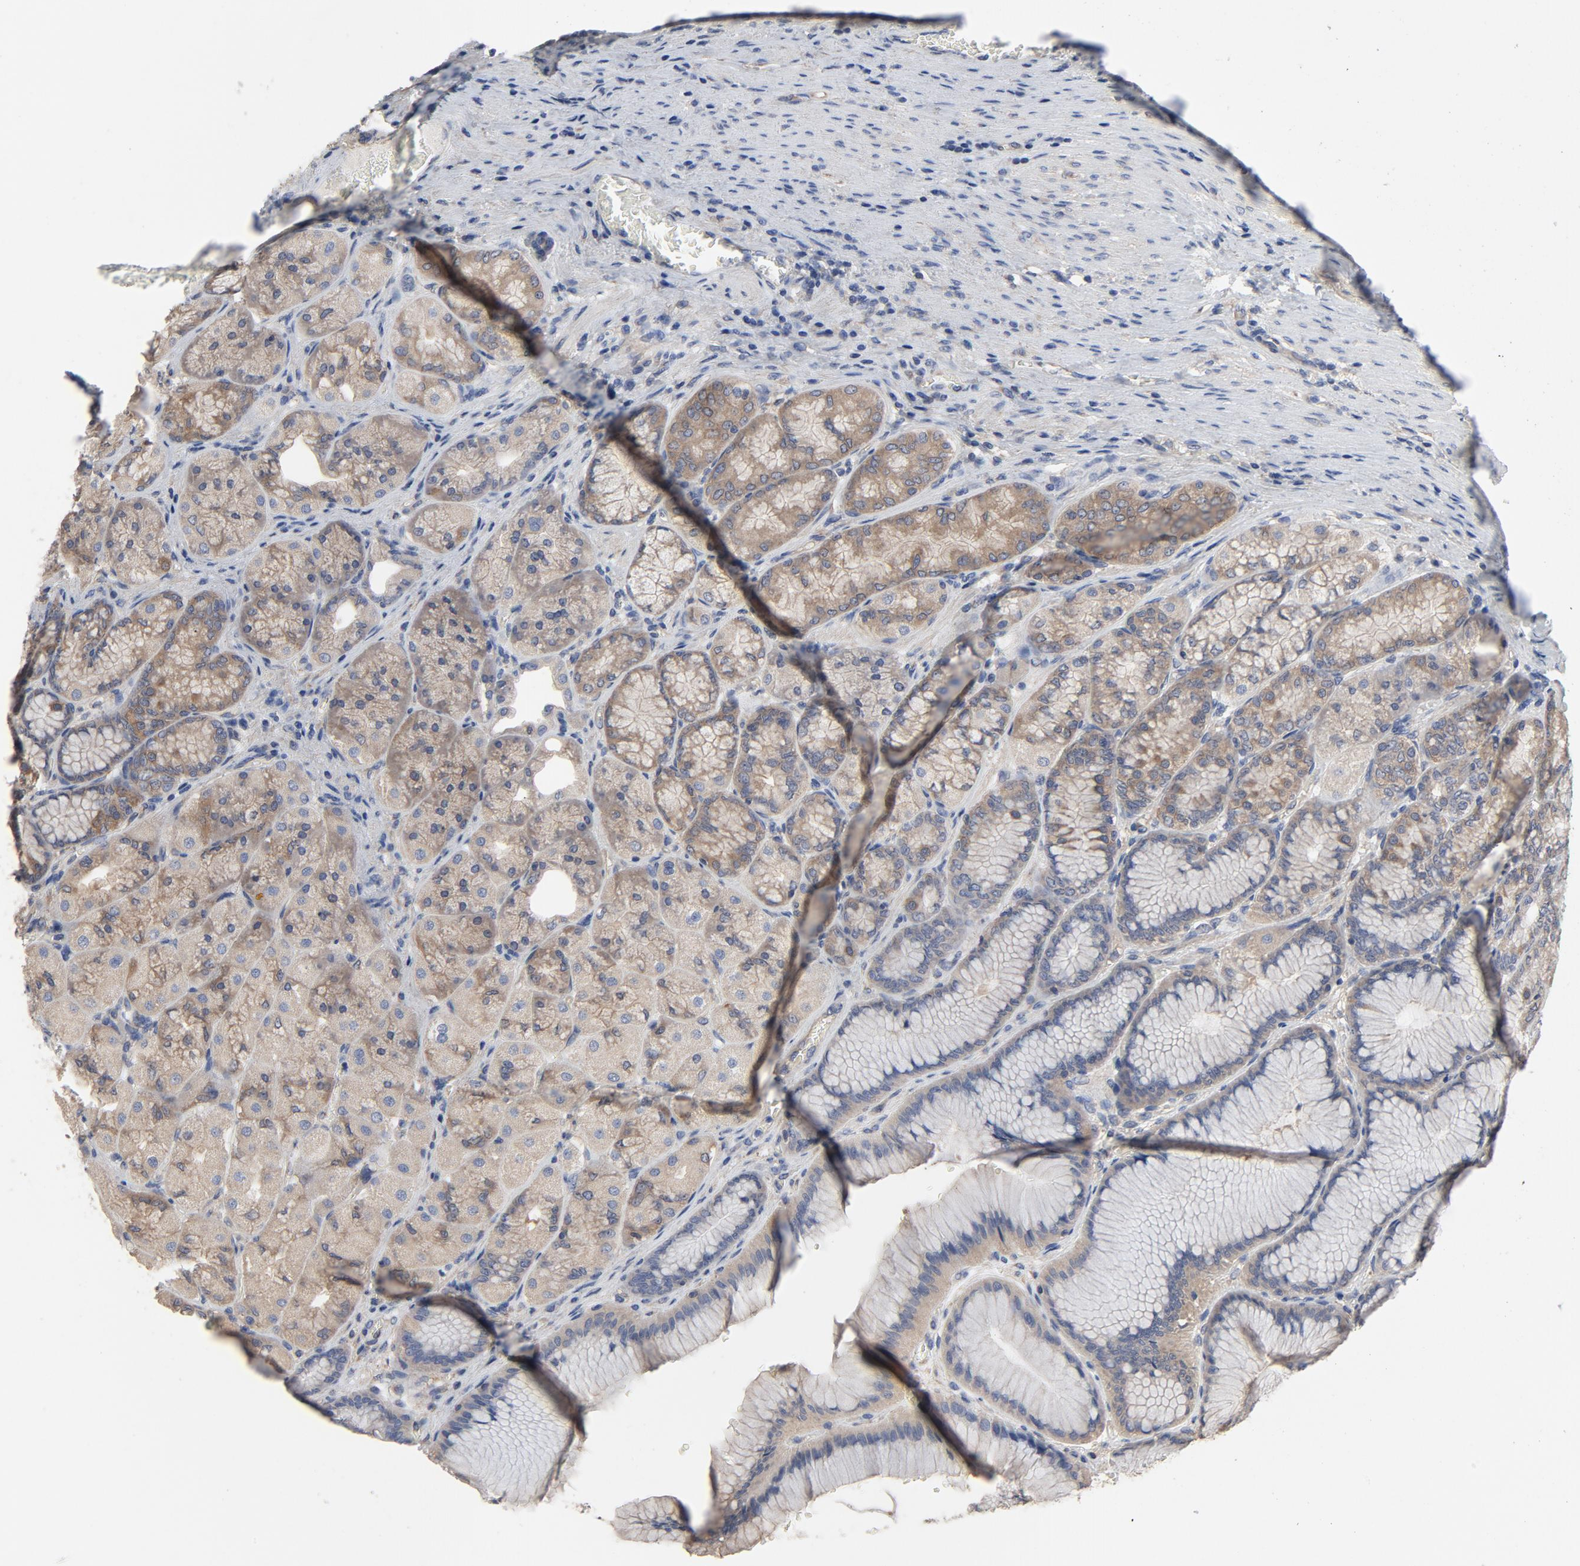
{"staining": {"intensity": "moderate", "quantity": "25%-75%", "location": "cytoplasmic/membranous"}, "tissue": "stomach", "cell_type": "Glandular cells", "image_type": "normal", "snomed": [{"axis": "morphology", "description": "Normal tissue, NOS"}, {"axis": "morphology", "description": "Adenocarcinoma, NOS"}, {"axis": "topography", "description": "Stomach"}, {"axis": "topography", "description": "Stomach, lower"}], "caption": "High-power microscopy captured an immunohistochemistry micrograph of benign stomach, revealing moderate cytoplasmic/membranous staining in about 25%-75% of glandular cells.", "gene": "DYNLT3", "patient": {"sex": "female", "age": 65}}